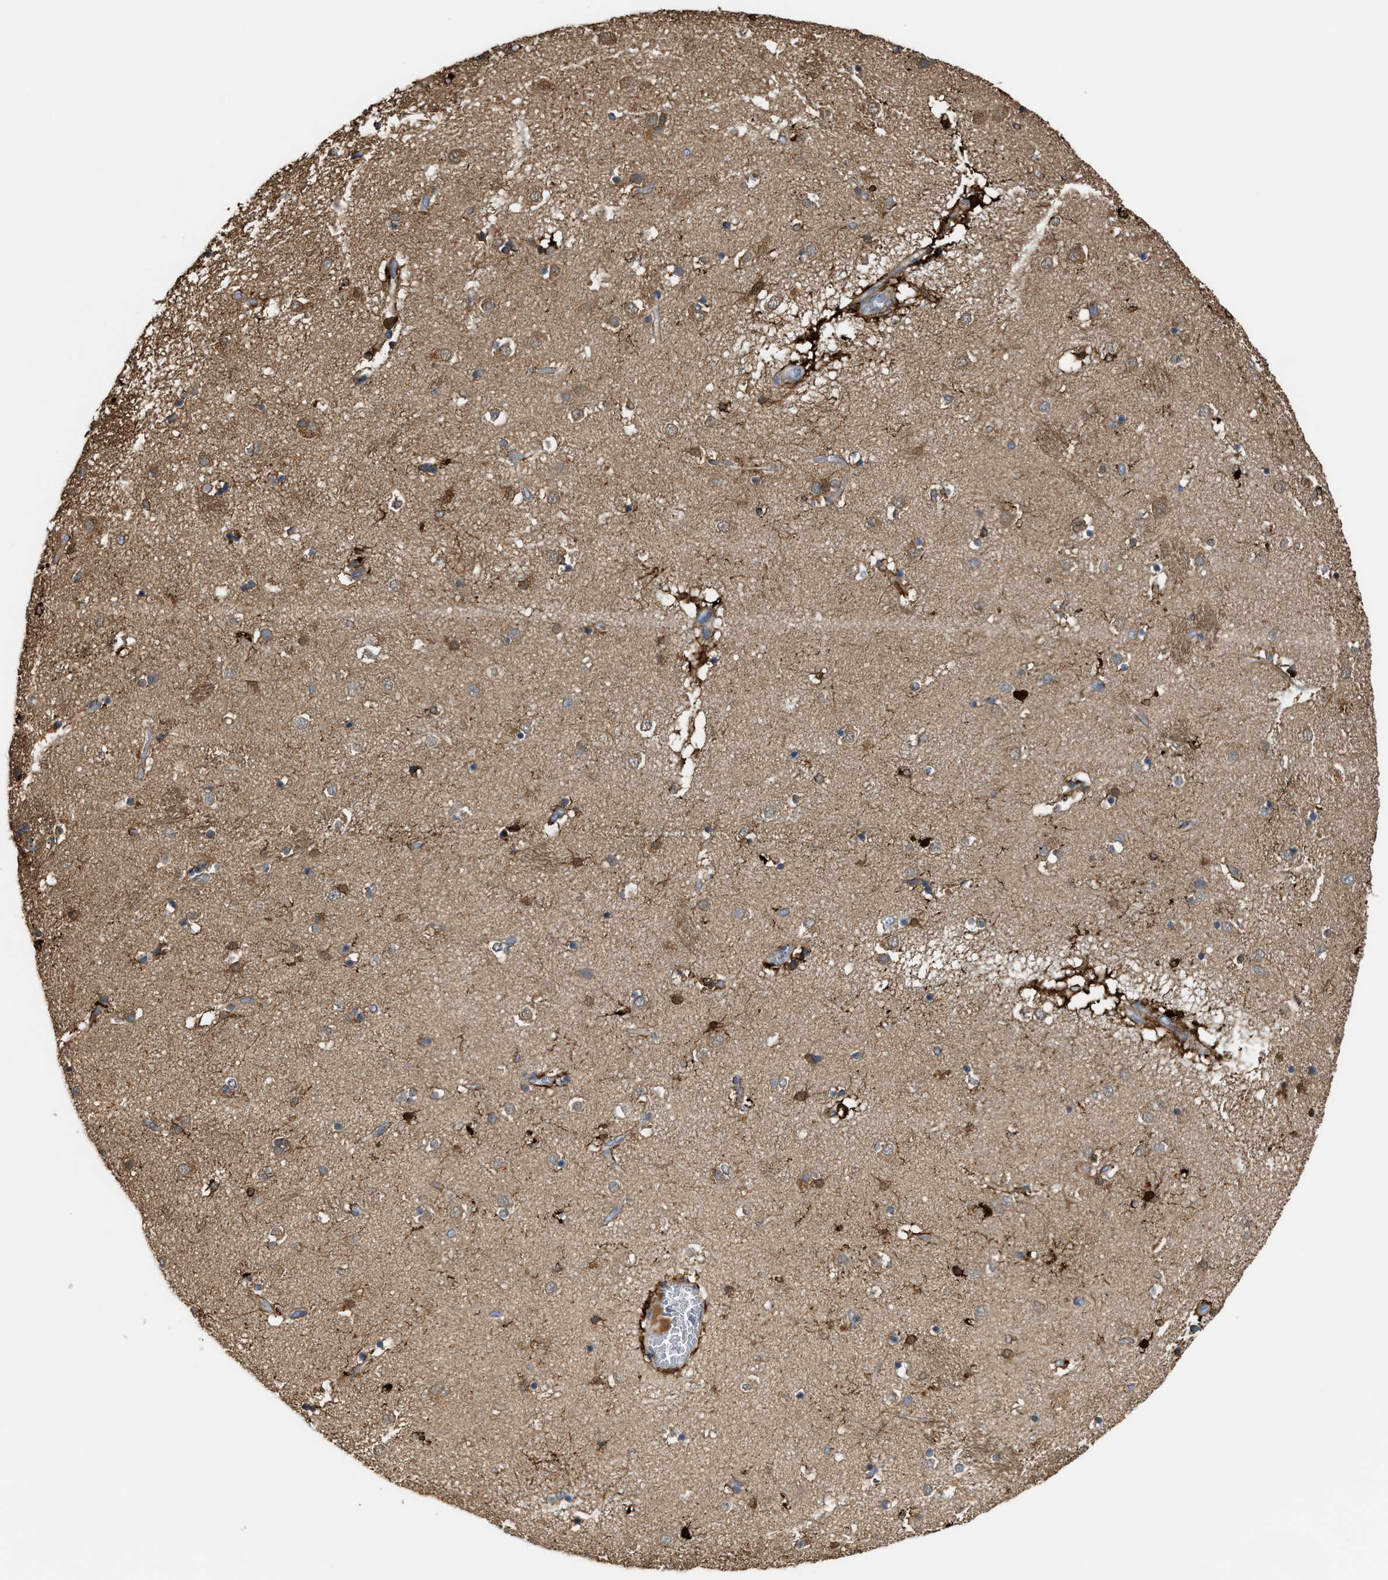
{"staining": {"intensity": "moderate", "quantity": "25%-75%", "location": "cytoplasmic/membranous"}, "tissue": "caudate", "cell_type": "Glial cells", "image_type": "normal", "snomed": [{"axis": "morphology", "description": "Normal tissue, NOS"}, {"axis": "topography", "description": "Lateral ventricle wall"}], "caption": "Caudate stained with IHC displays moderate cytoplasmic/membranous positivity in about 25%-75% of glial cells. (DAB (3,3'-diaminobenzidine) = brown stain, brightfield microscopy at high magnification).", "gene": "ATIC", "patient": {"sex": "male", "age": 70}}